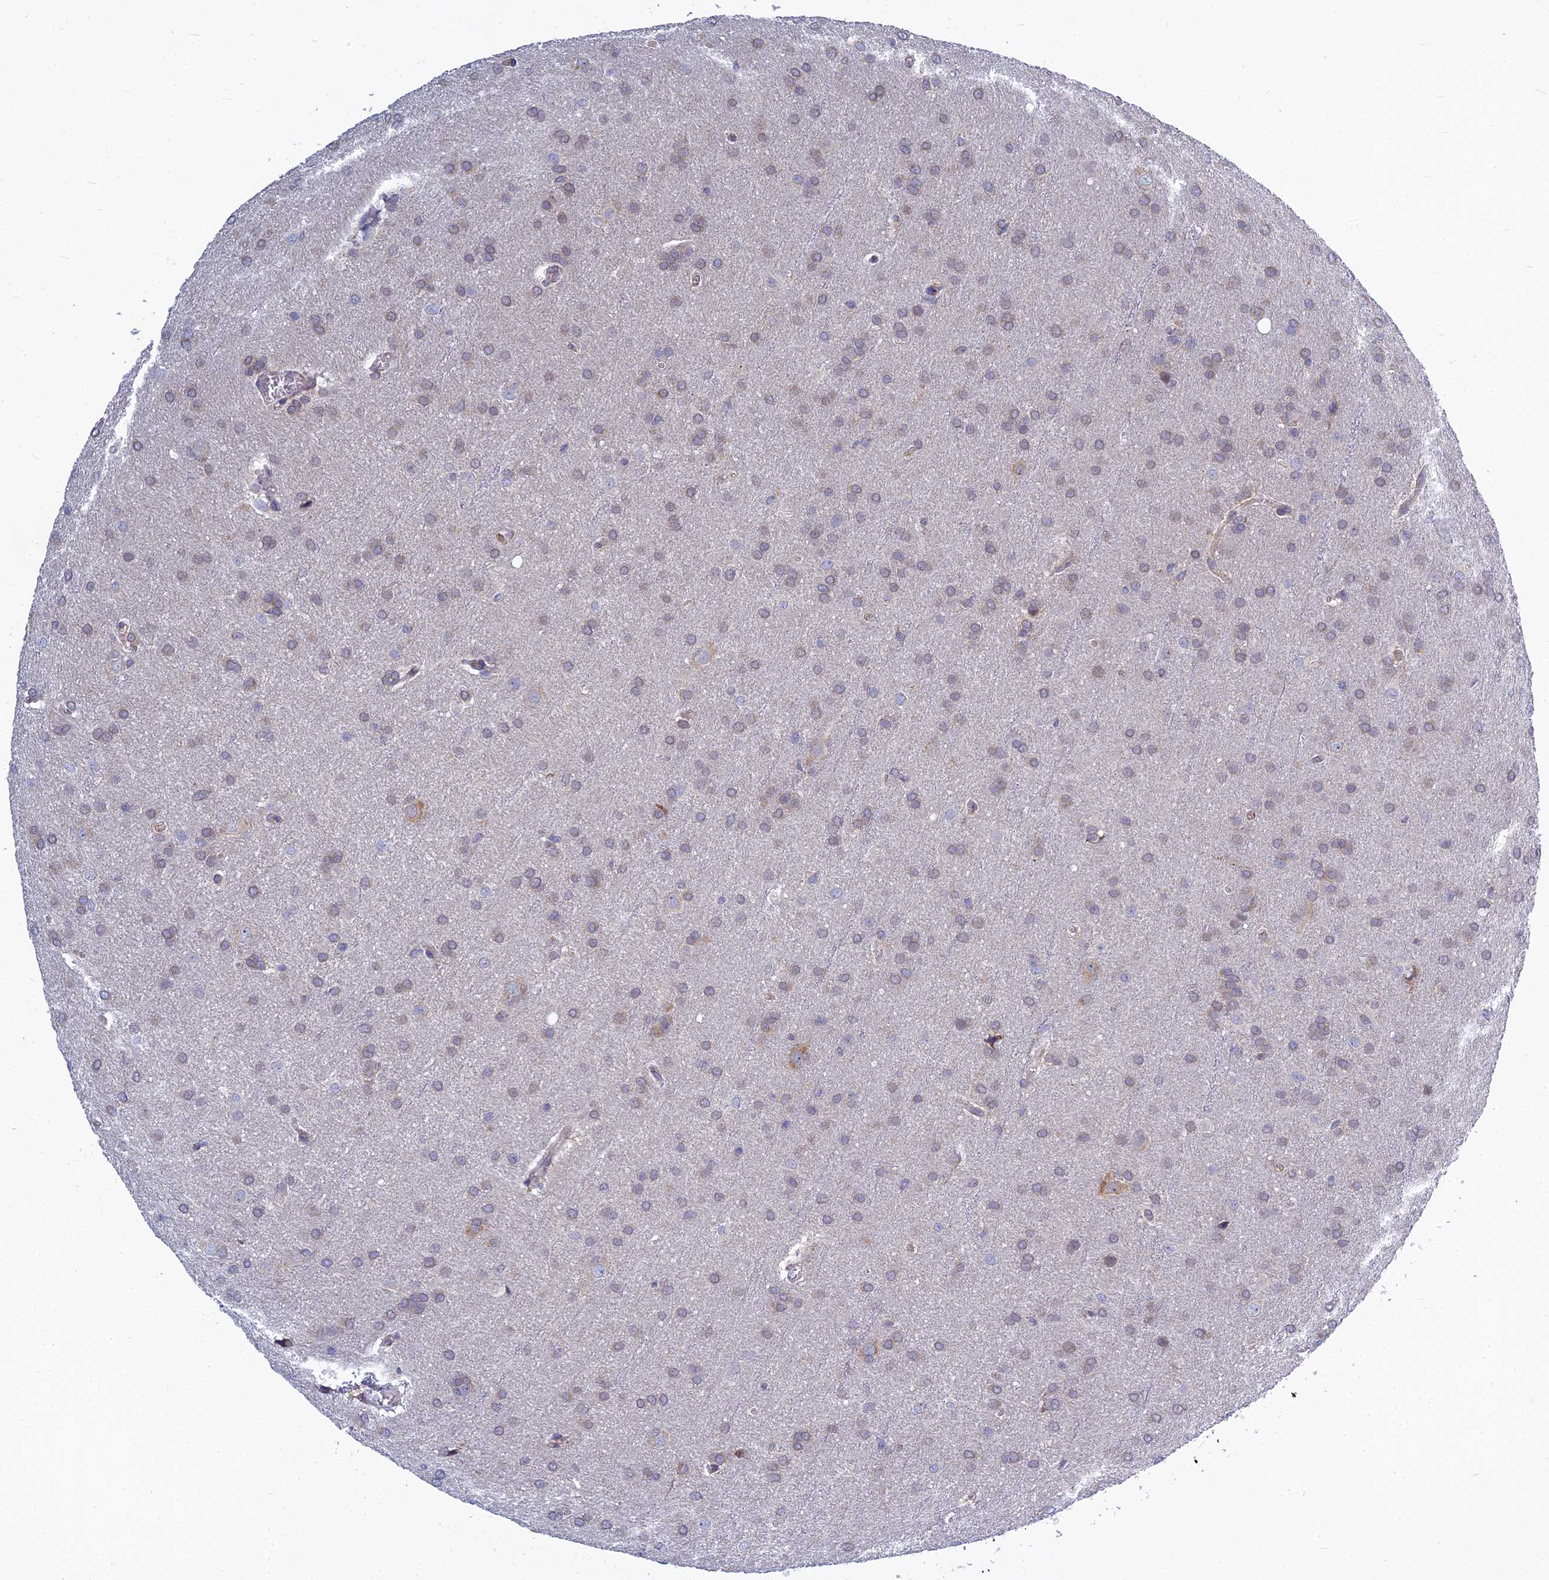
{"staining": {"intensity": "weak", "quantity": "<25%", "location": "cytoplasmic/membranous"}, "tissue": "glioma", "cell_type": "Tumor cells", "image_type": "cancer", "snomed": [{"axis": "morphology", "description": "Glioma, malignant, Low grade"}, {"axis": "topography", "description": "Brain"}], "caption": "A high-resolution photomicrograph shows immunohistochemistry (IHC) staining of glioma, which reveals no significant expression in tumor cells.", "gene": "KIAA1143", "patient": {"sex": "female", "age": 32}}